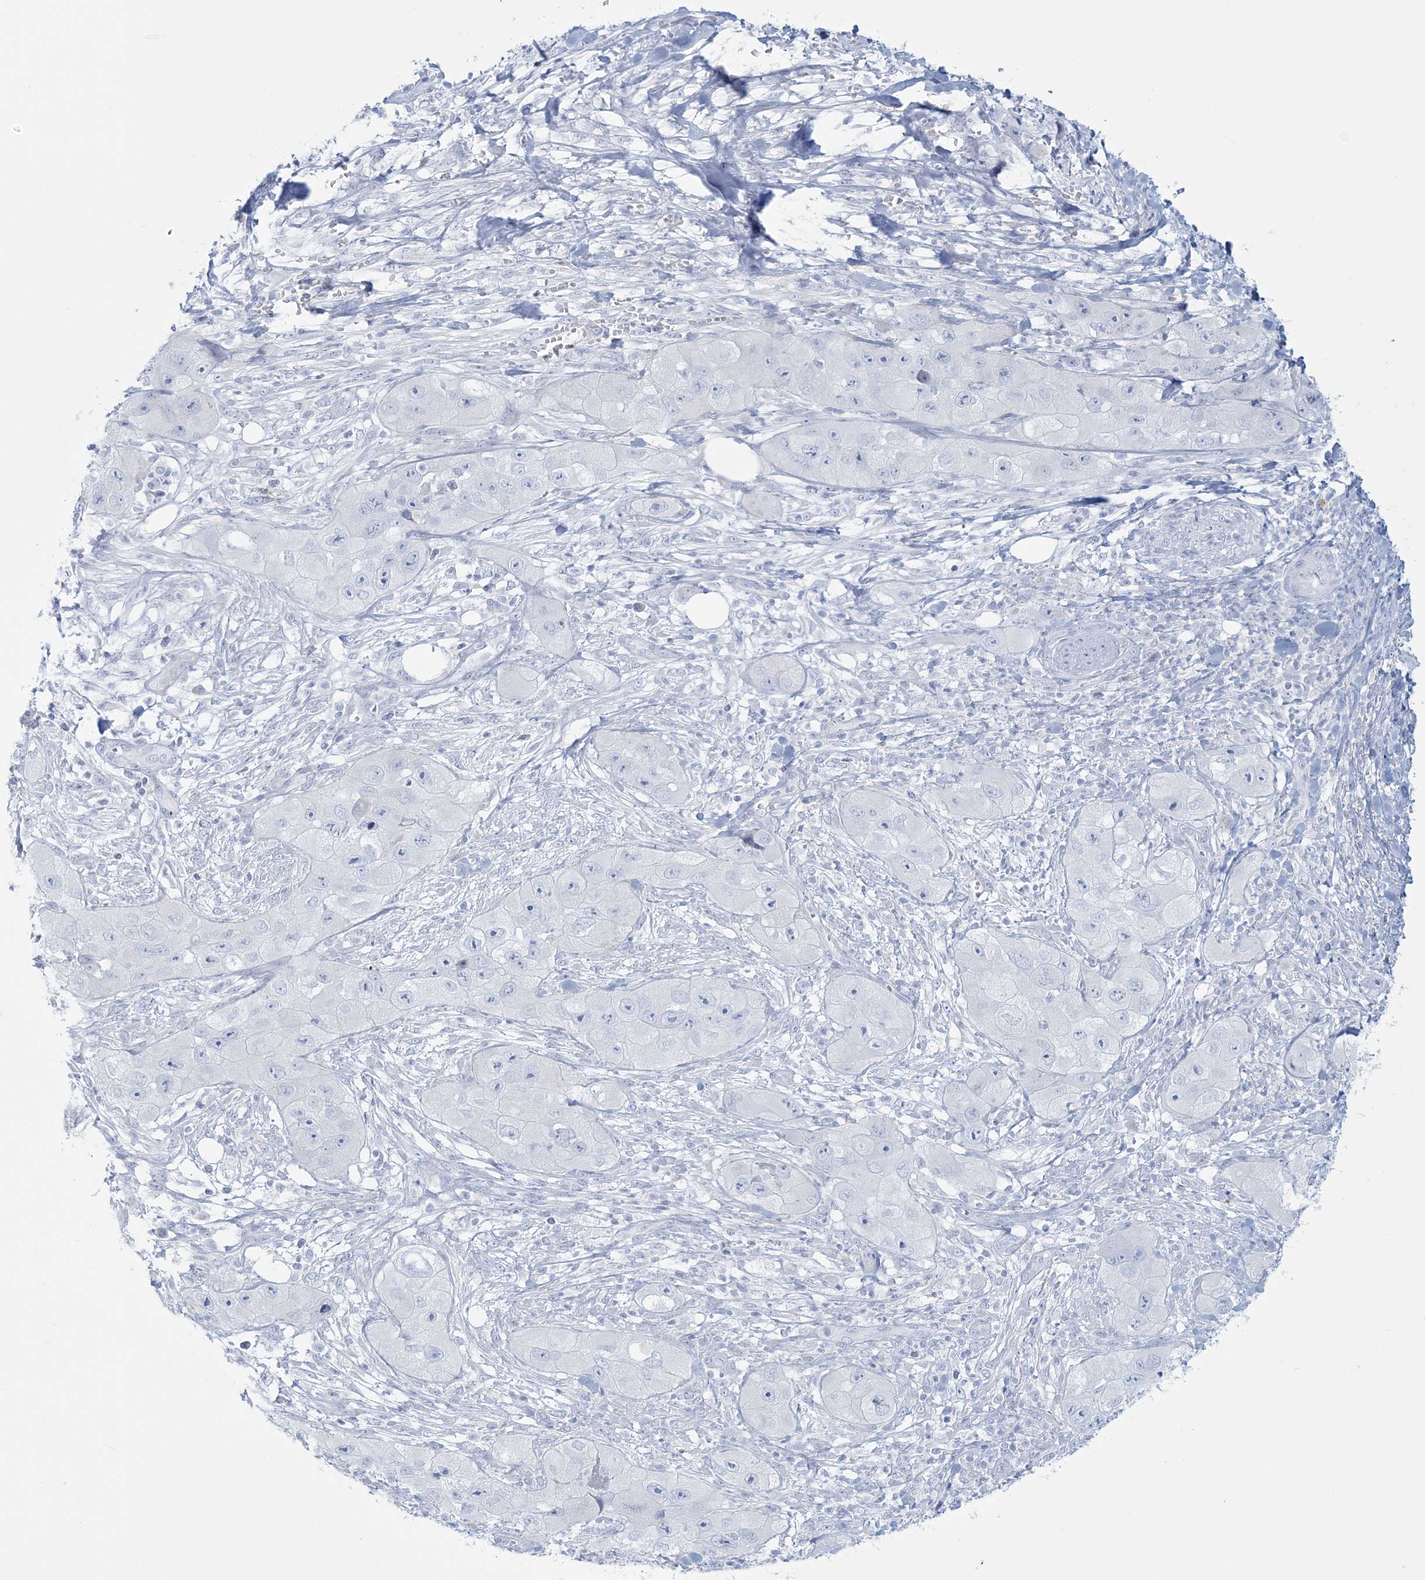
{"staining": {"intensity": "negative", "quantity": "none", "location": "none"}, "tissue": "skin cancer", "cell_type": "Tumor cells", "image_type": "cancer", "snomed": [{"axis": "morphology", "description": "Squamous cell carcinoma, NOS"}, {"axis": "topography", "description": "Skin"}, {"axis": "topography", "description": "Subcutis"}], "caption": "Immunohistochemical staining of skin cancer (squamous cell carcinoma) demonstrates no significant staining in tumor cells.", "gene": "ADGB", "patient": {"sex": "male", "age": 73}}